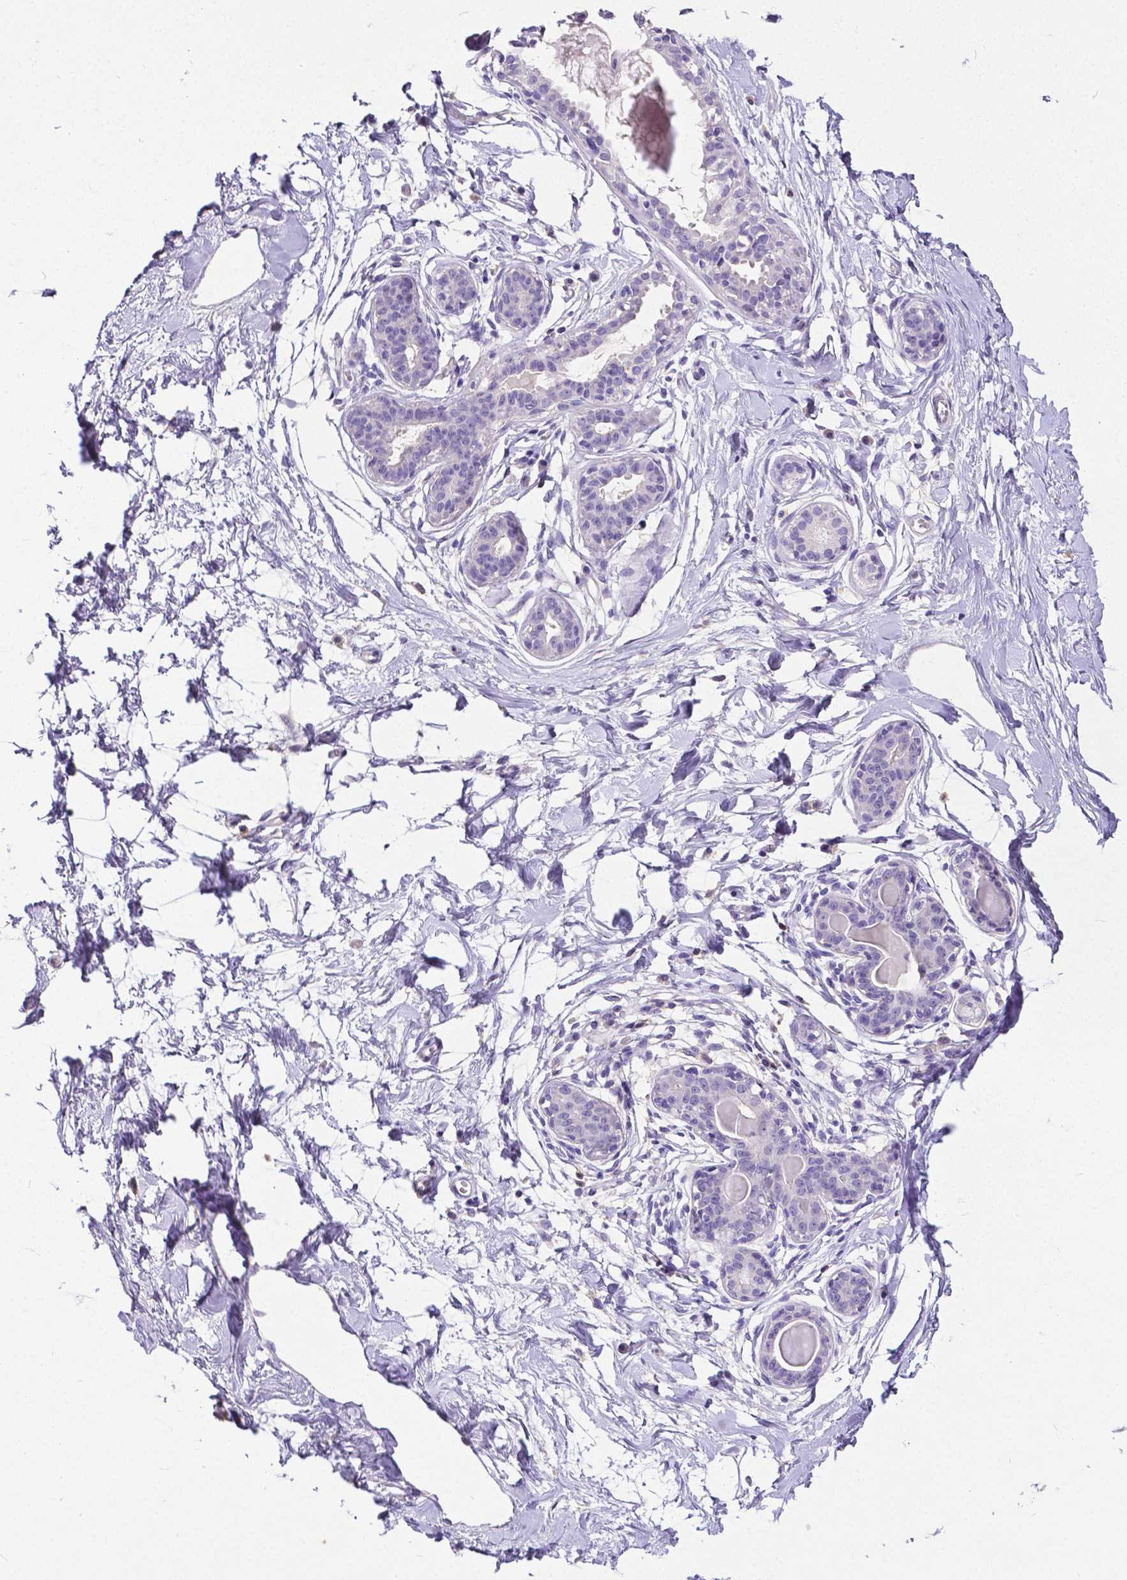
{"staining": {"intensity": "negative", "quantity": "none", "location": "none"}, "tissue": "breast", "cell_type": "Adipocytes", "image_type": "normal", "snomed": [{"axis": "morphology", "description": "Normal tissue, NOS"}, {"axis": "topography", "description": "Breast"}], "caption": "IHC histopathology image of benign breast stained for a protein (brown), which reveals no staining in adipocytes. (DAB IHC, high magnification).", "gene": "CD4", "patient": {"sex": "female", "age": 45}}